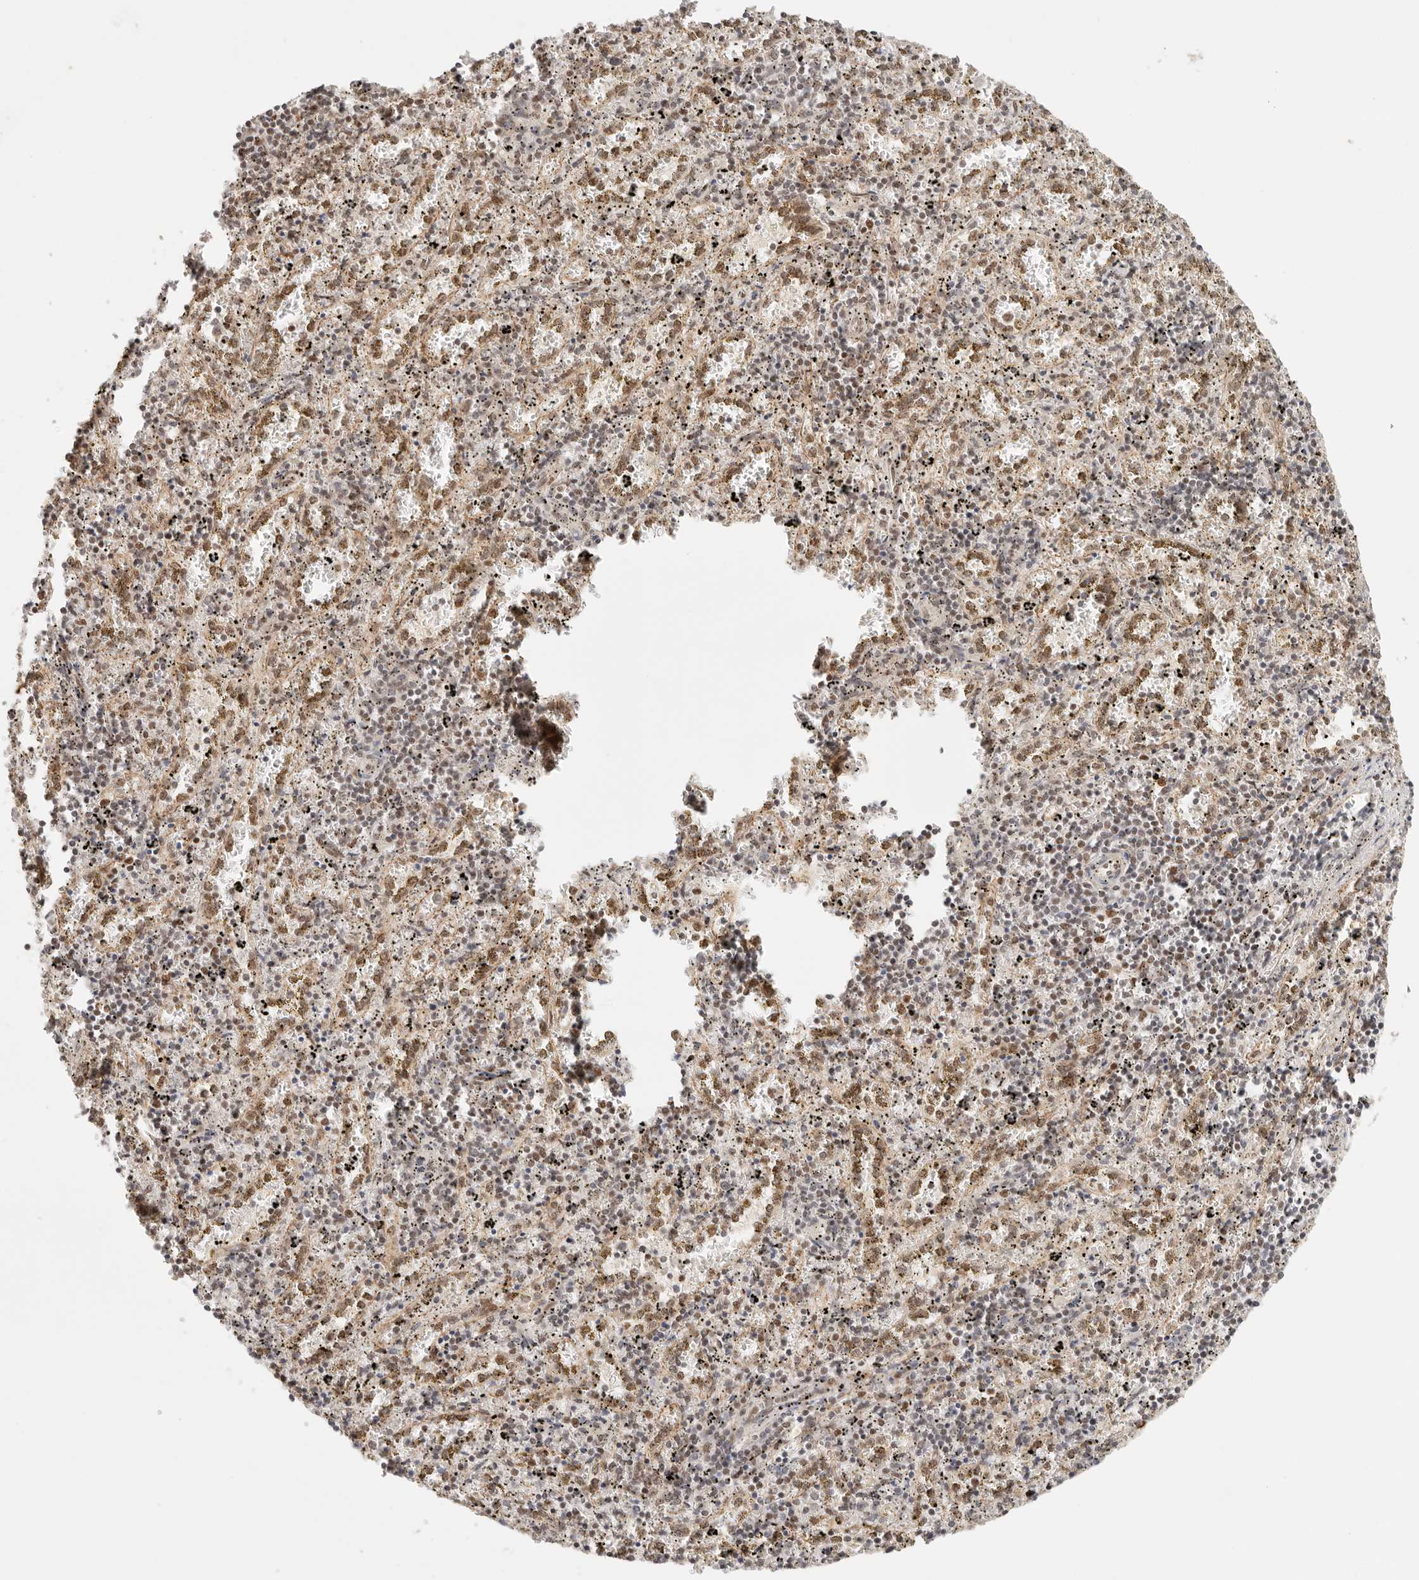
{"staining": {"intensity": "moderate", "quantity": "25%-75%", "location": "nuclear"}, "tissue": "spleen", "cell_type": "Cells in red pulp", "image_type": "normal", "snomed": [{"axis": "morphology", "description": "Normal tissue, NOS"}, {"axis": "topography", "description": "Spleen"}], "caption": "A high-resolution image shows immunohistochemistry (IHC) staining of normal spleen, which reveals moderate nuclear staining in about 25%-75% of cells in red pulp. (Stains: DAB in brown, nuclei in blue, Microscopy: brightfield microscopy at high magnification).", "gene": "GTF2E2", "patient": {"sex": "male", "age": 11}}